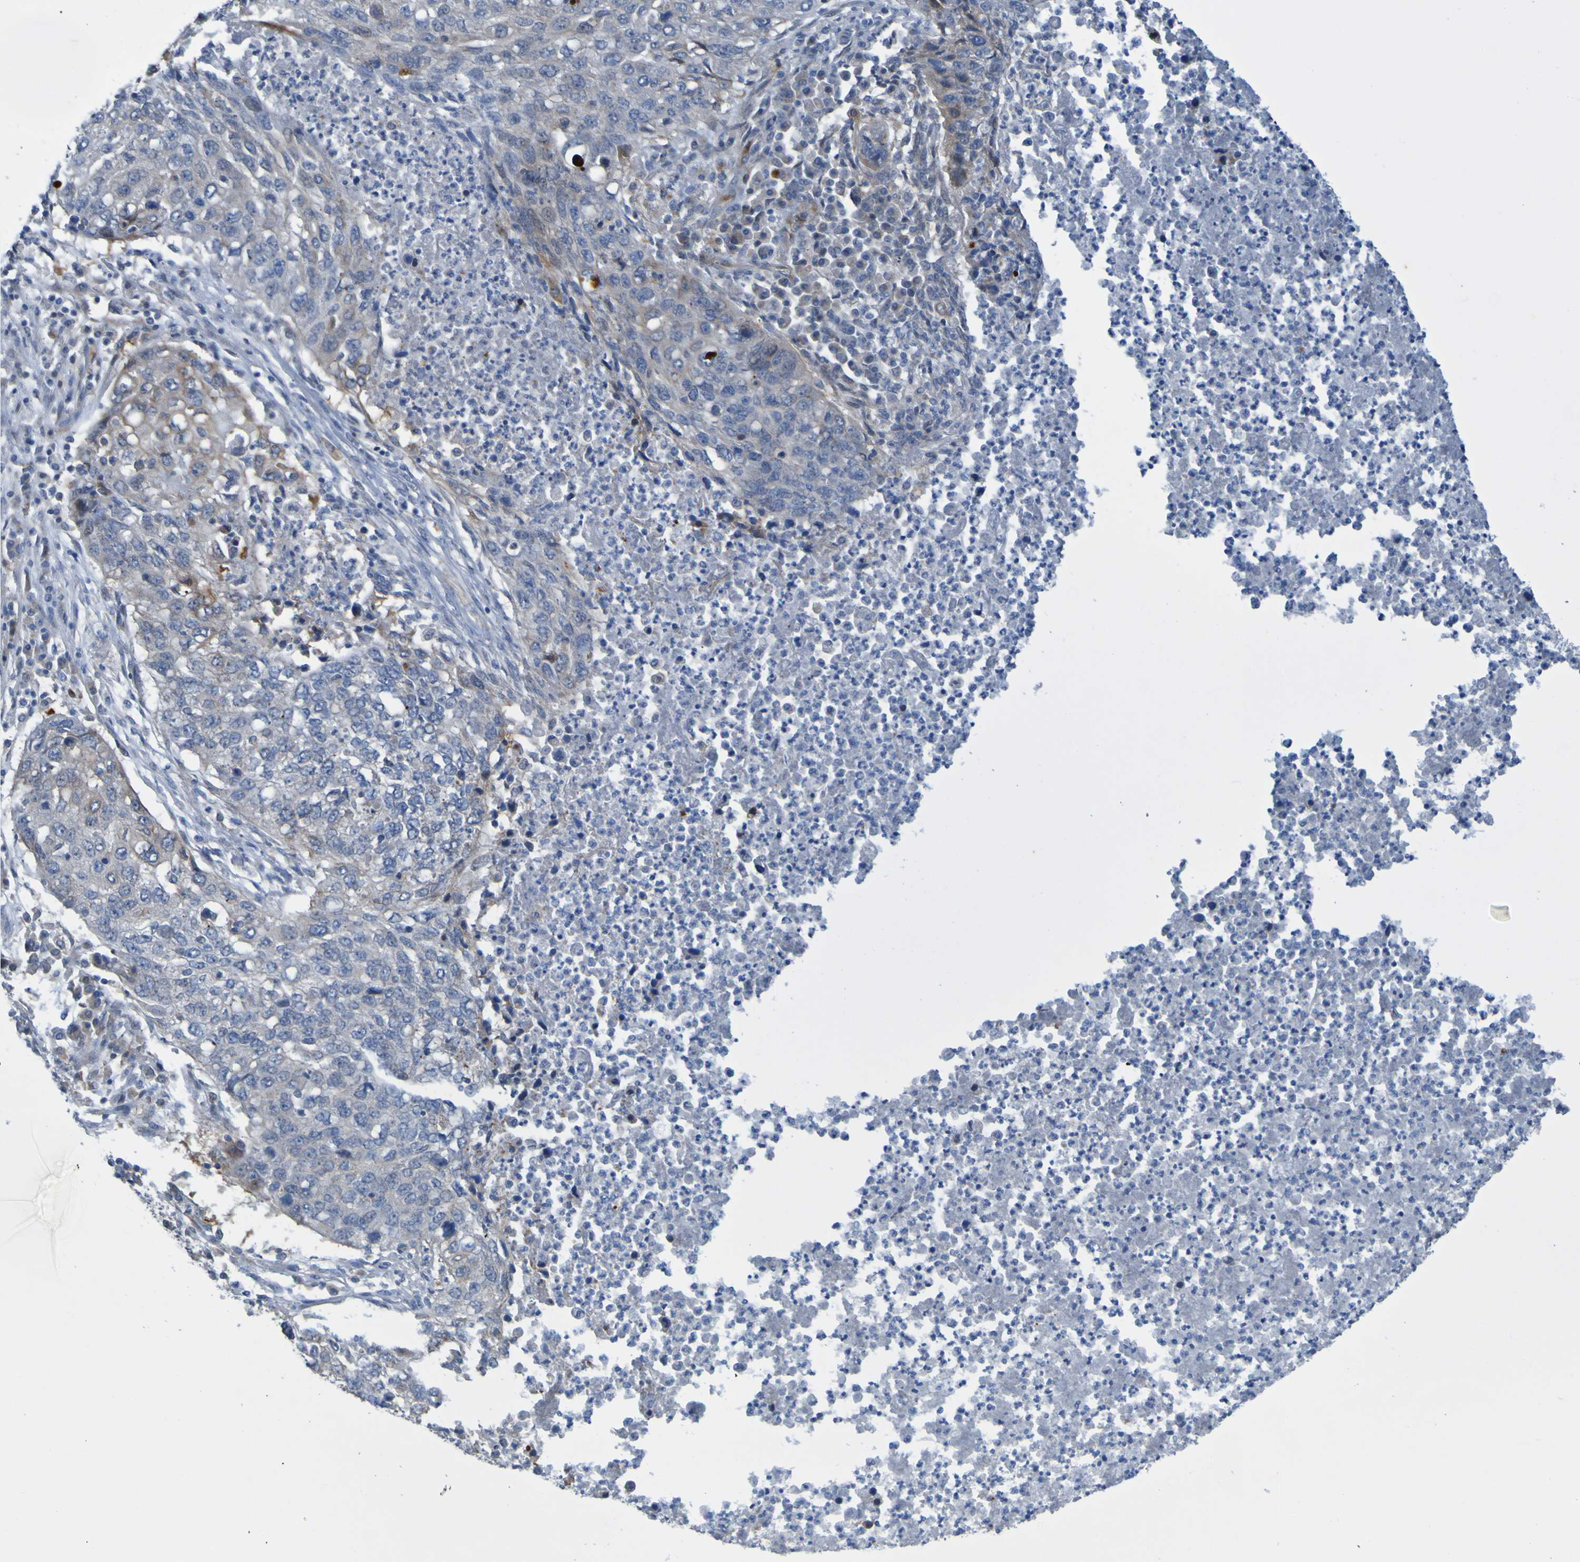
{"staining": {"intensity": "weak", "quantity": "25%-75%", "location": "cytoplasmic/membranous"}, "tissue": "lung cancer", "cell_type": "Tumor cells", "image_type": "cancer", "snomed": [{"axis": "morphology", "description": "Squamous cell carcinoma, NOS"}, {"axis": "topography", "description": "Lung"}], "caption": "The image shows a brown stain indicating the presence of a protein in the cytoplasmic/membranous of tumor cells in lung cancer (squamous cell carcinoma).", "gene": "NPRL3", "patient": {"sex": "female", "age": 63}}